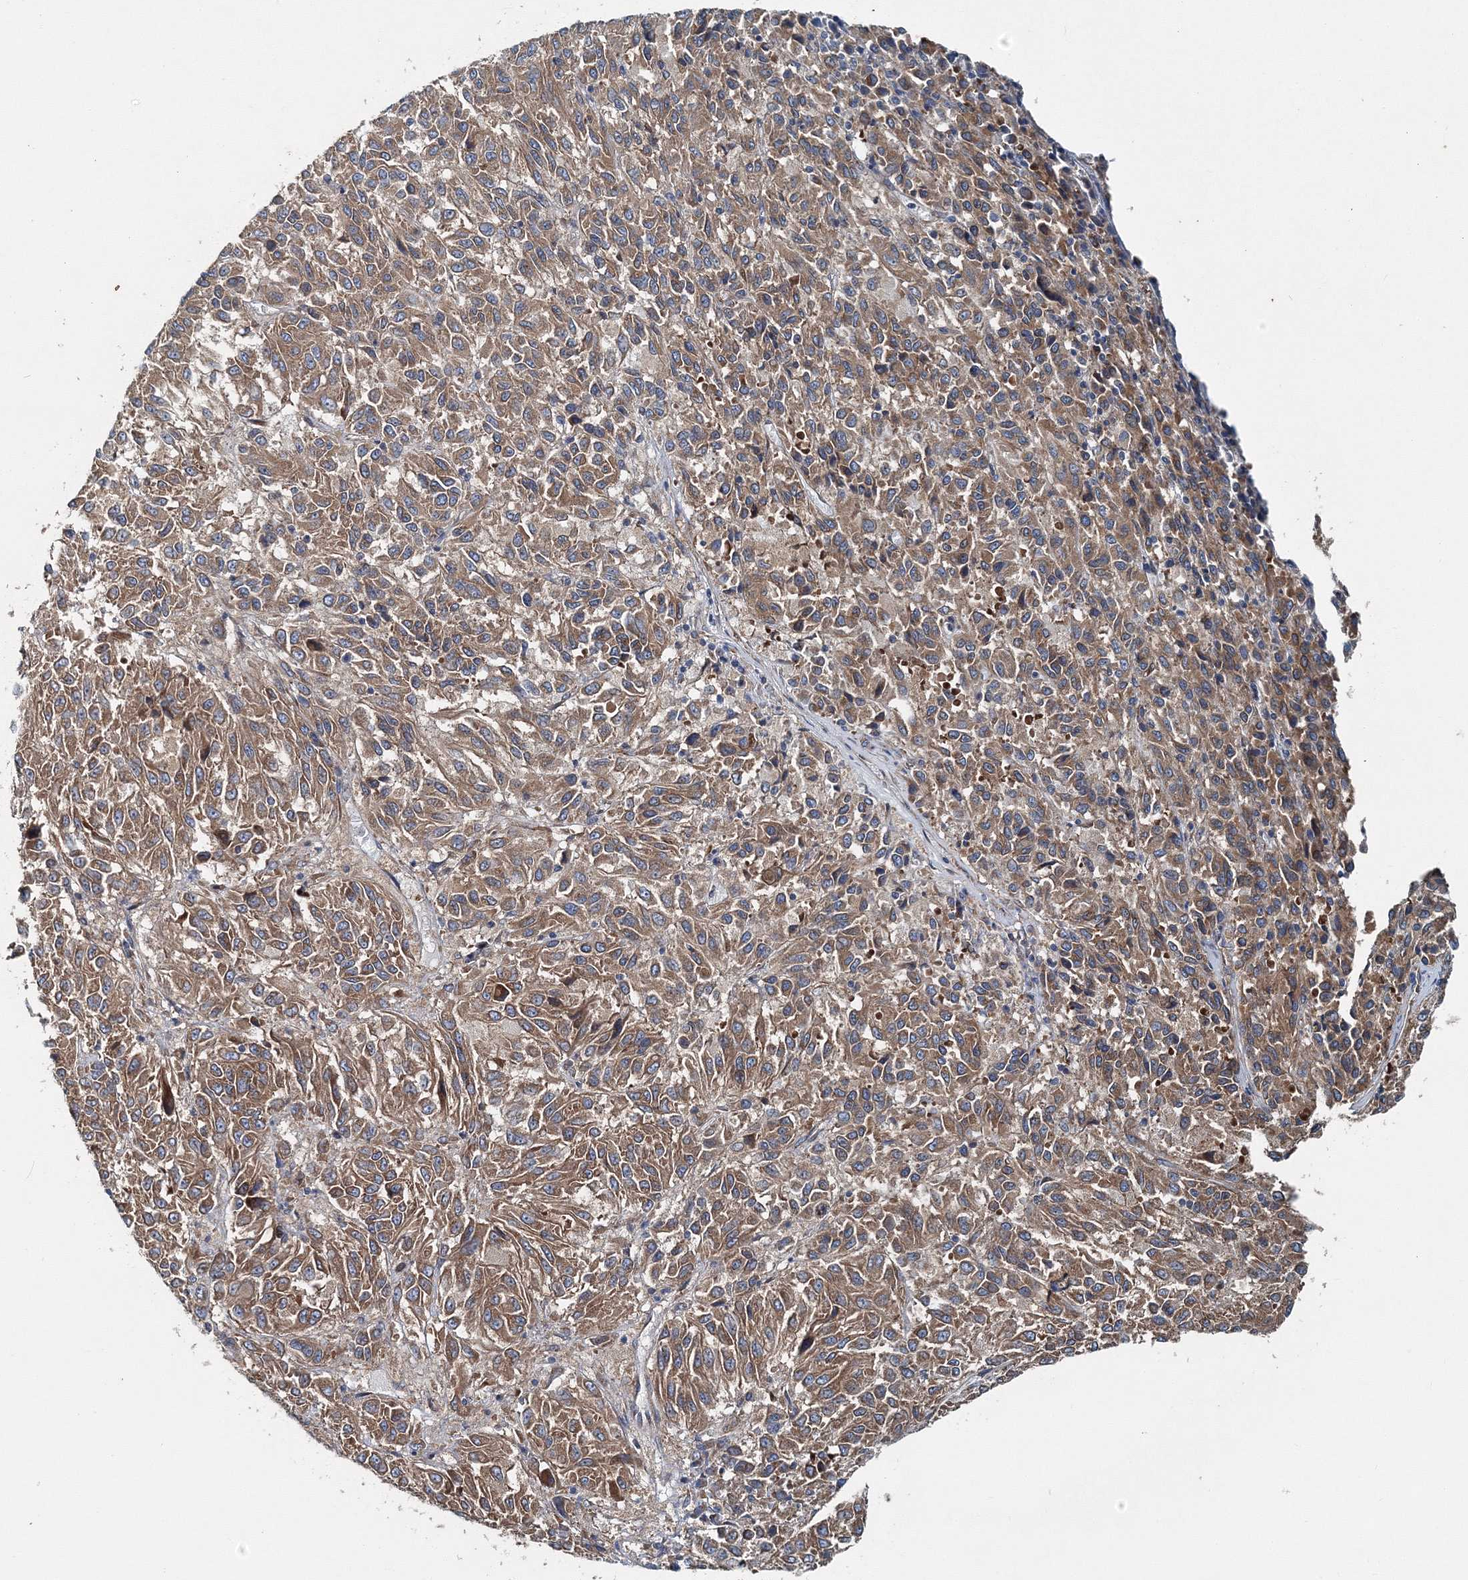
{"staining": {"intensity": "moderate", "quantity": ">75%", "location": "cytoplasmic/membranous"}, "tissue": "melanoma", "cell_type": "Tumor cells", "image_type": "cancer", "snomed": [{"axis": "morphology", "description": "Malignant melanoma, Metastatic site"}, {"axis": "topography", "description": "Lung"}], "caption": "Immunohistochemistry (IHC) photomicrograph of melanoma stained for a protein (brown), which shows medium levels of moderate cytoplasmic/membranous staining in approximately >75% of tumor cells.", "gene": "MPHOSPH9", "patient": {"sex": "male", "age": 64}}